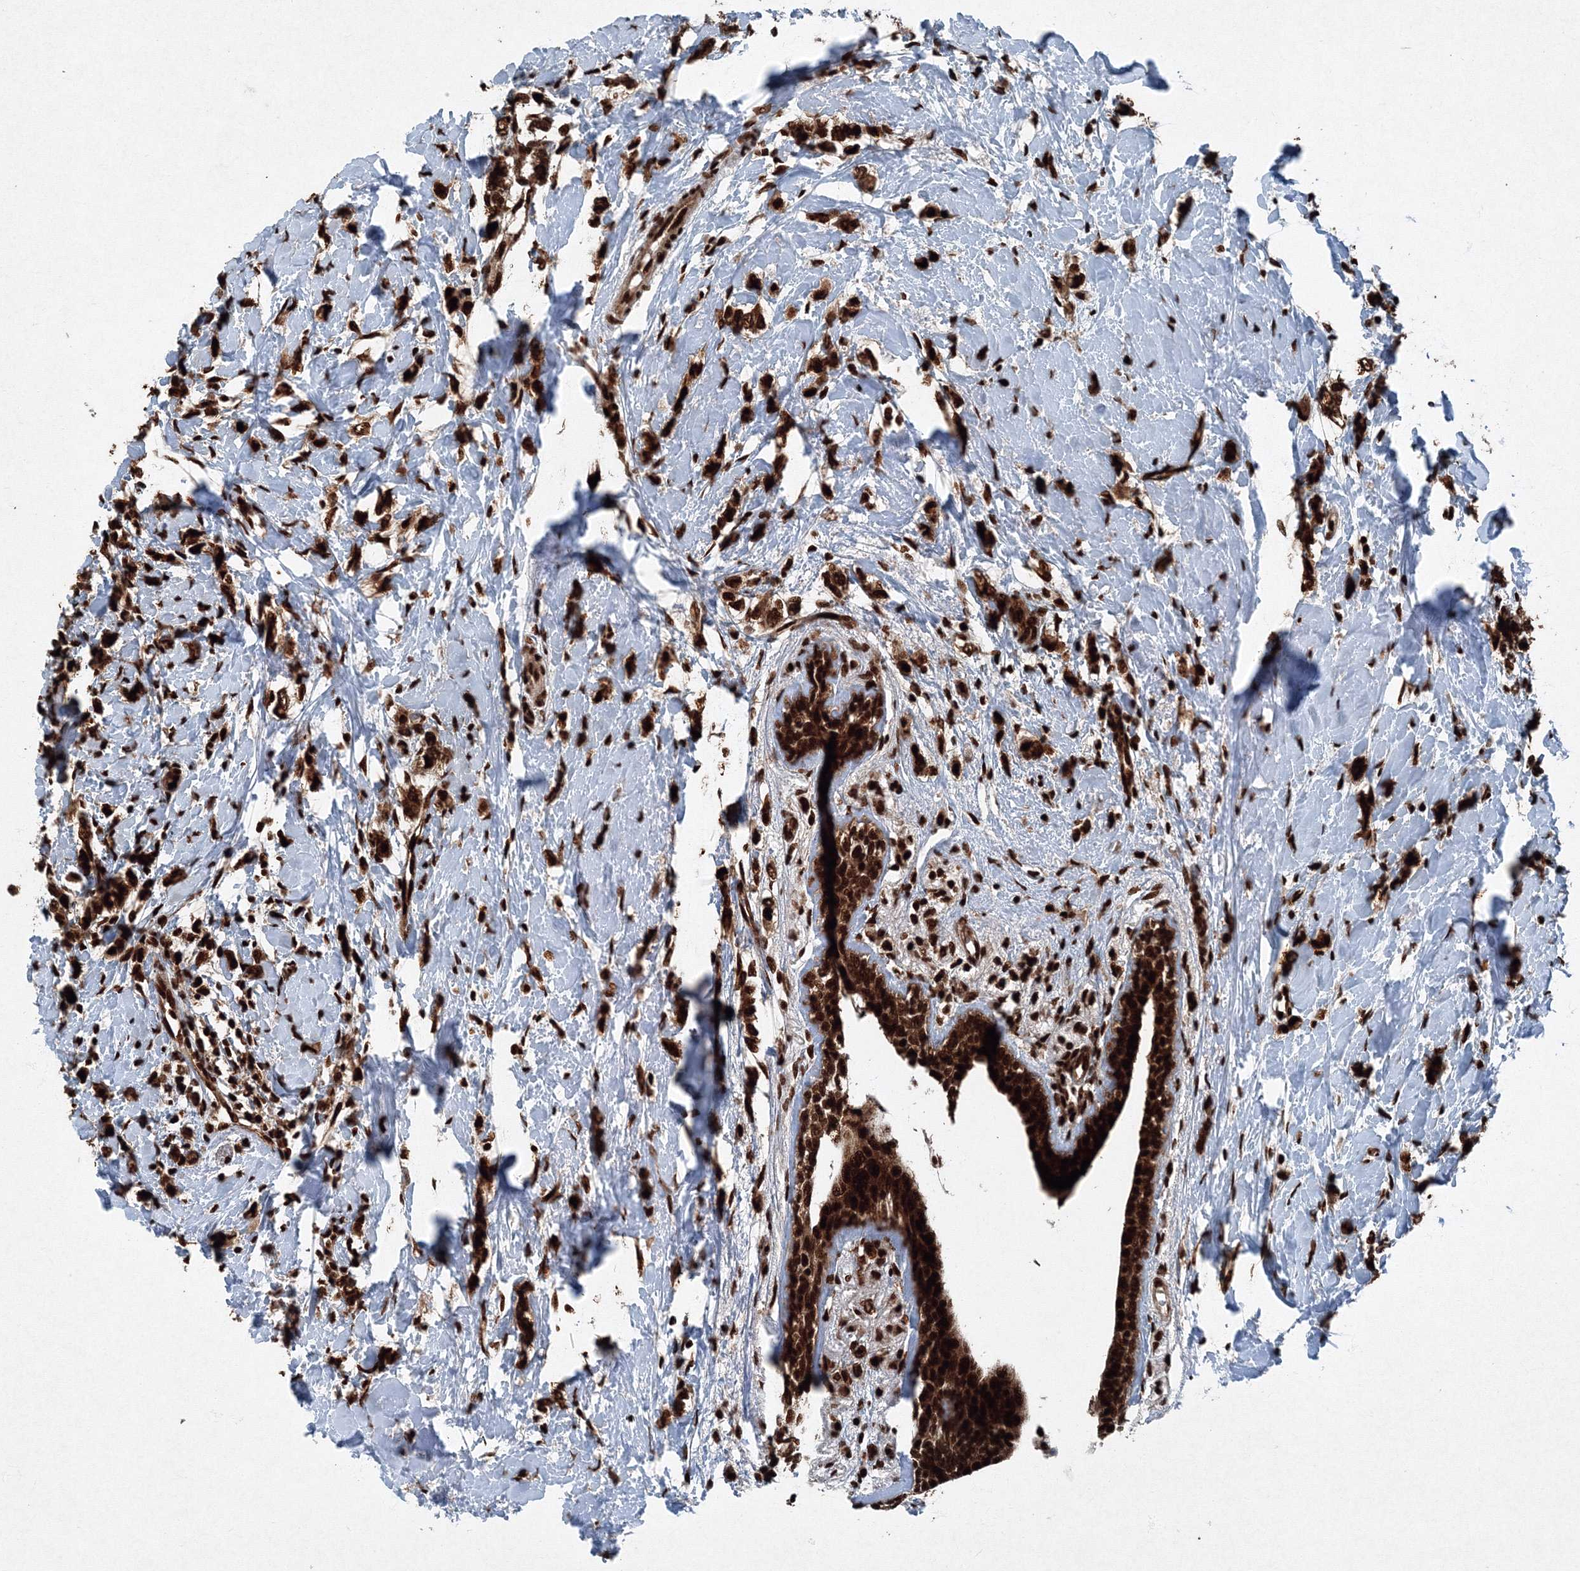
{"staining": {"intensity": "strong", "quantity": ">75%", "location": "cytoplasmic/membranous,nuclear"}, "tissue": "breast cancer", "cell_type": "Tumor cells", "image_type": "cancer", "snomed": [{"axis": "morphology", "description": "Normal tissue, NOS"}, {"axis": "morphology", "description": "Lobular carcinoma"}, {"axis": "topography", "description": "Breast"}], "caption": "Approximately >75% of tumor cells in lobular carcinoma (breast) reveal strong cytoplasmic/membranous and nuclear protein staining as visualized by brown immunohistochemical staining.", "gene": "SNRPC", "patient": {"sex": "female", "age": 47}}